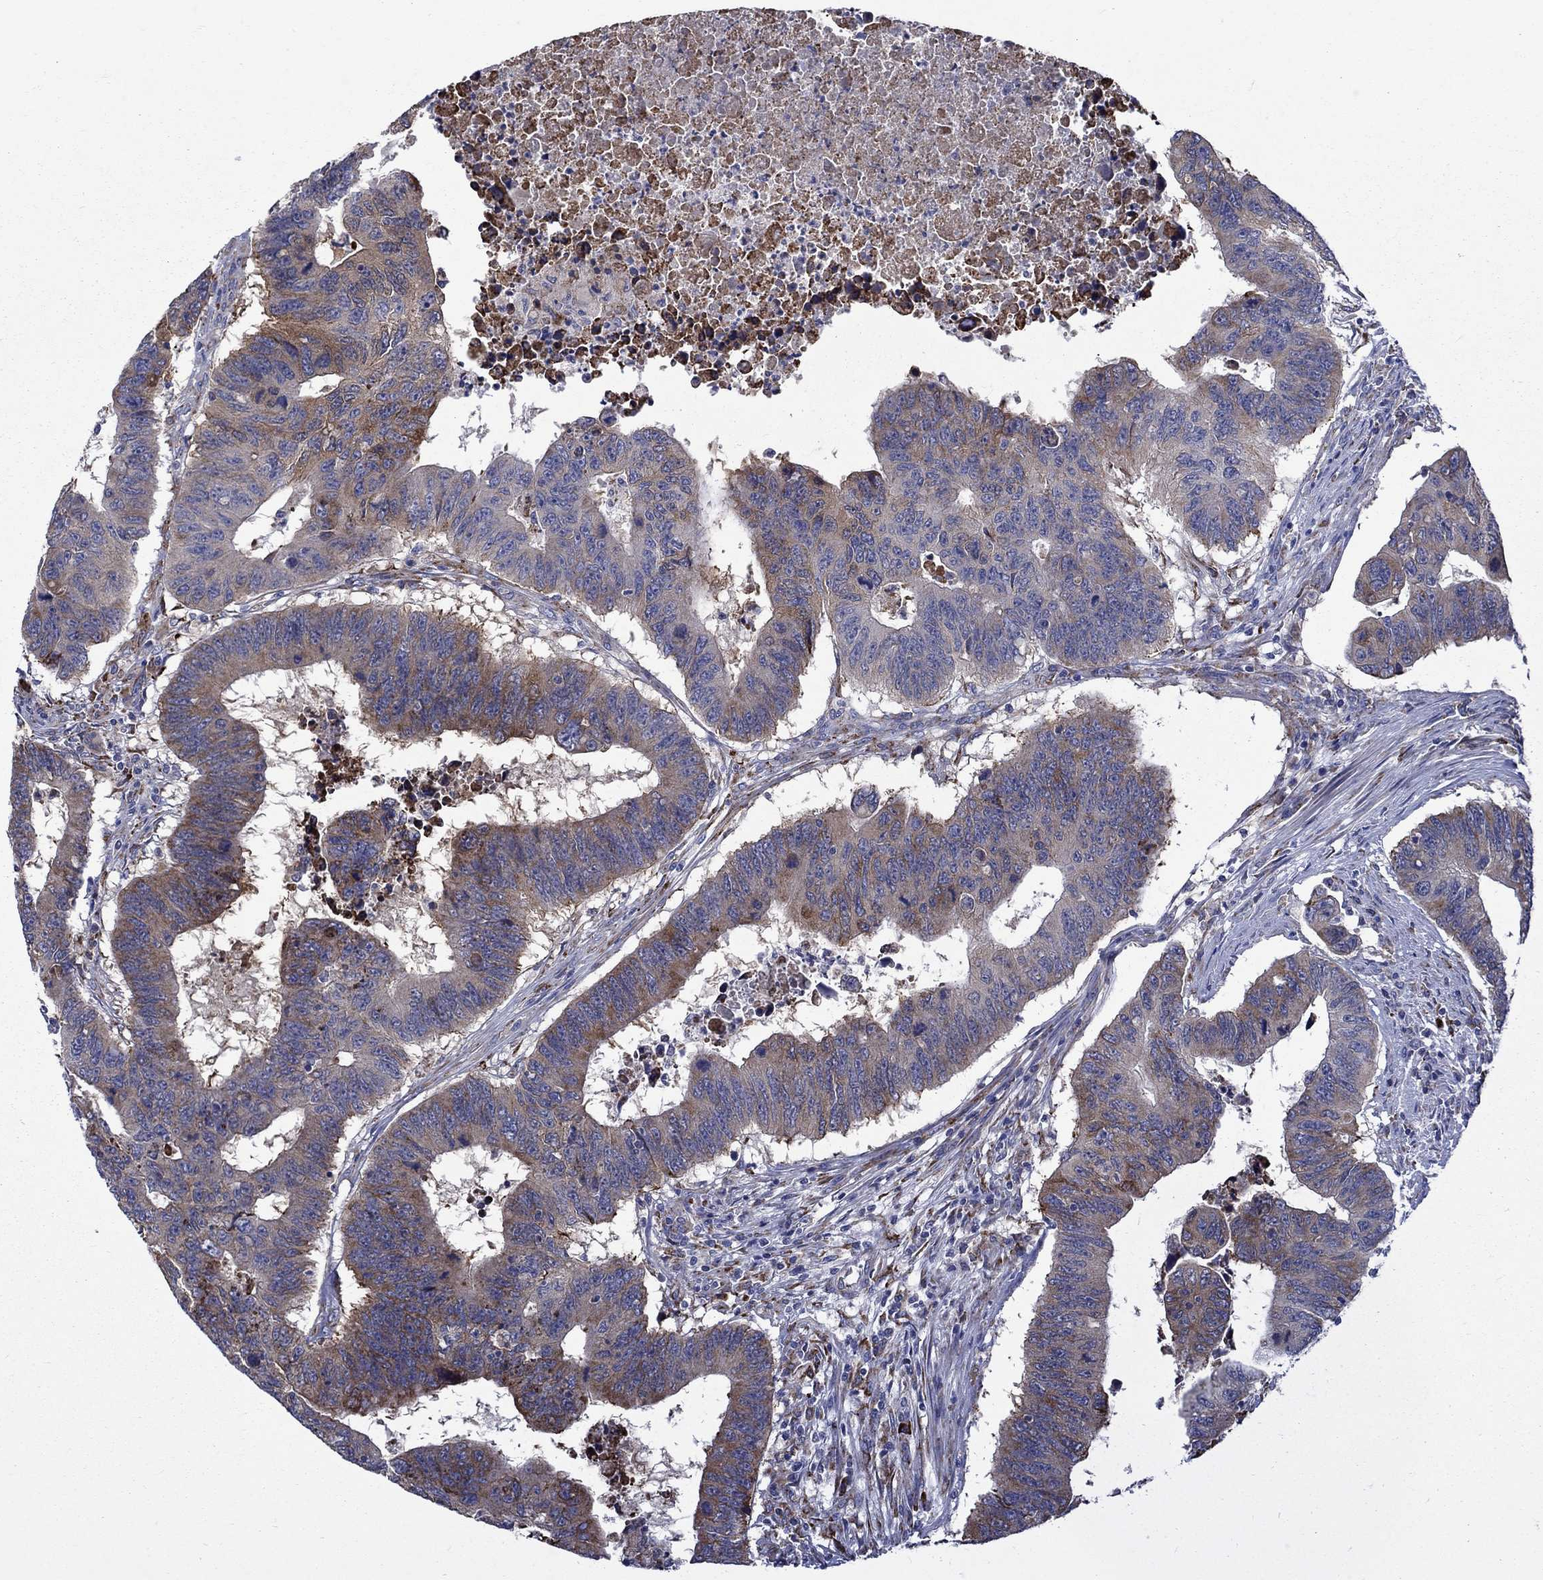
{"staining": {"intensity": "strong", "quantity": "<25%", "location": "cytoplasmic/membranous"}, "tissue": "colorectal cancer", "cell_type": "Tumor cells", "image_type": "cancer", "snomed": [{"axis": "morphology", "description": "Adenocarcinoma, NOS"}, {"axis": "topography", "description": "Rectum"}], "caption": "This photomicrograph shows immunohistochemistry (IHC) staining of human colorectal cancer (adenocarcinoma), with medium strong cytoplasmic/membranous positivity in about <25% of tumor cells.", "gene": "ASNS", "patient": {"sex": "female", "age": 85}}